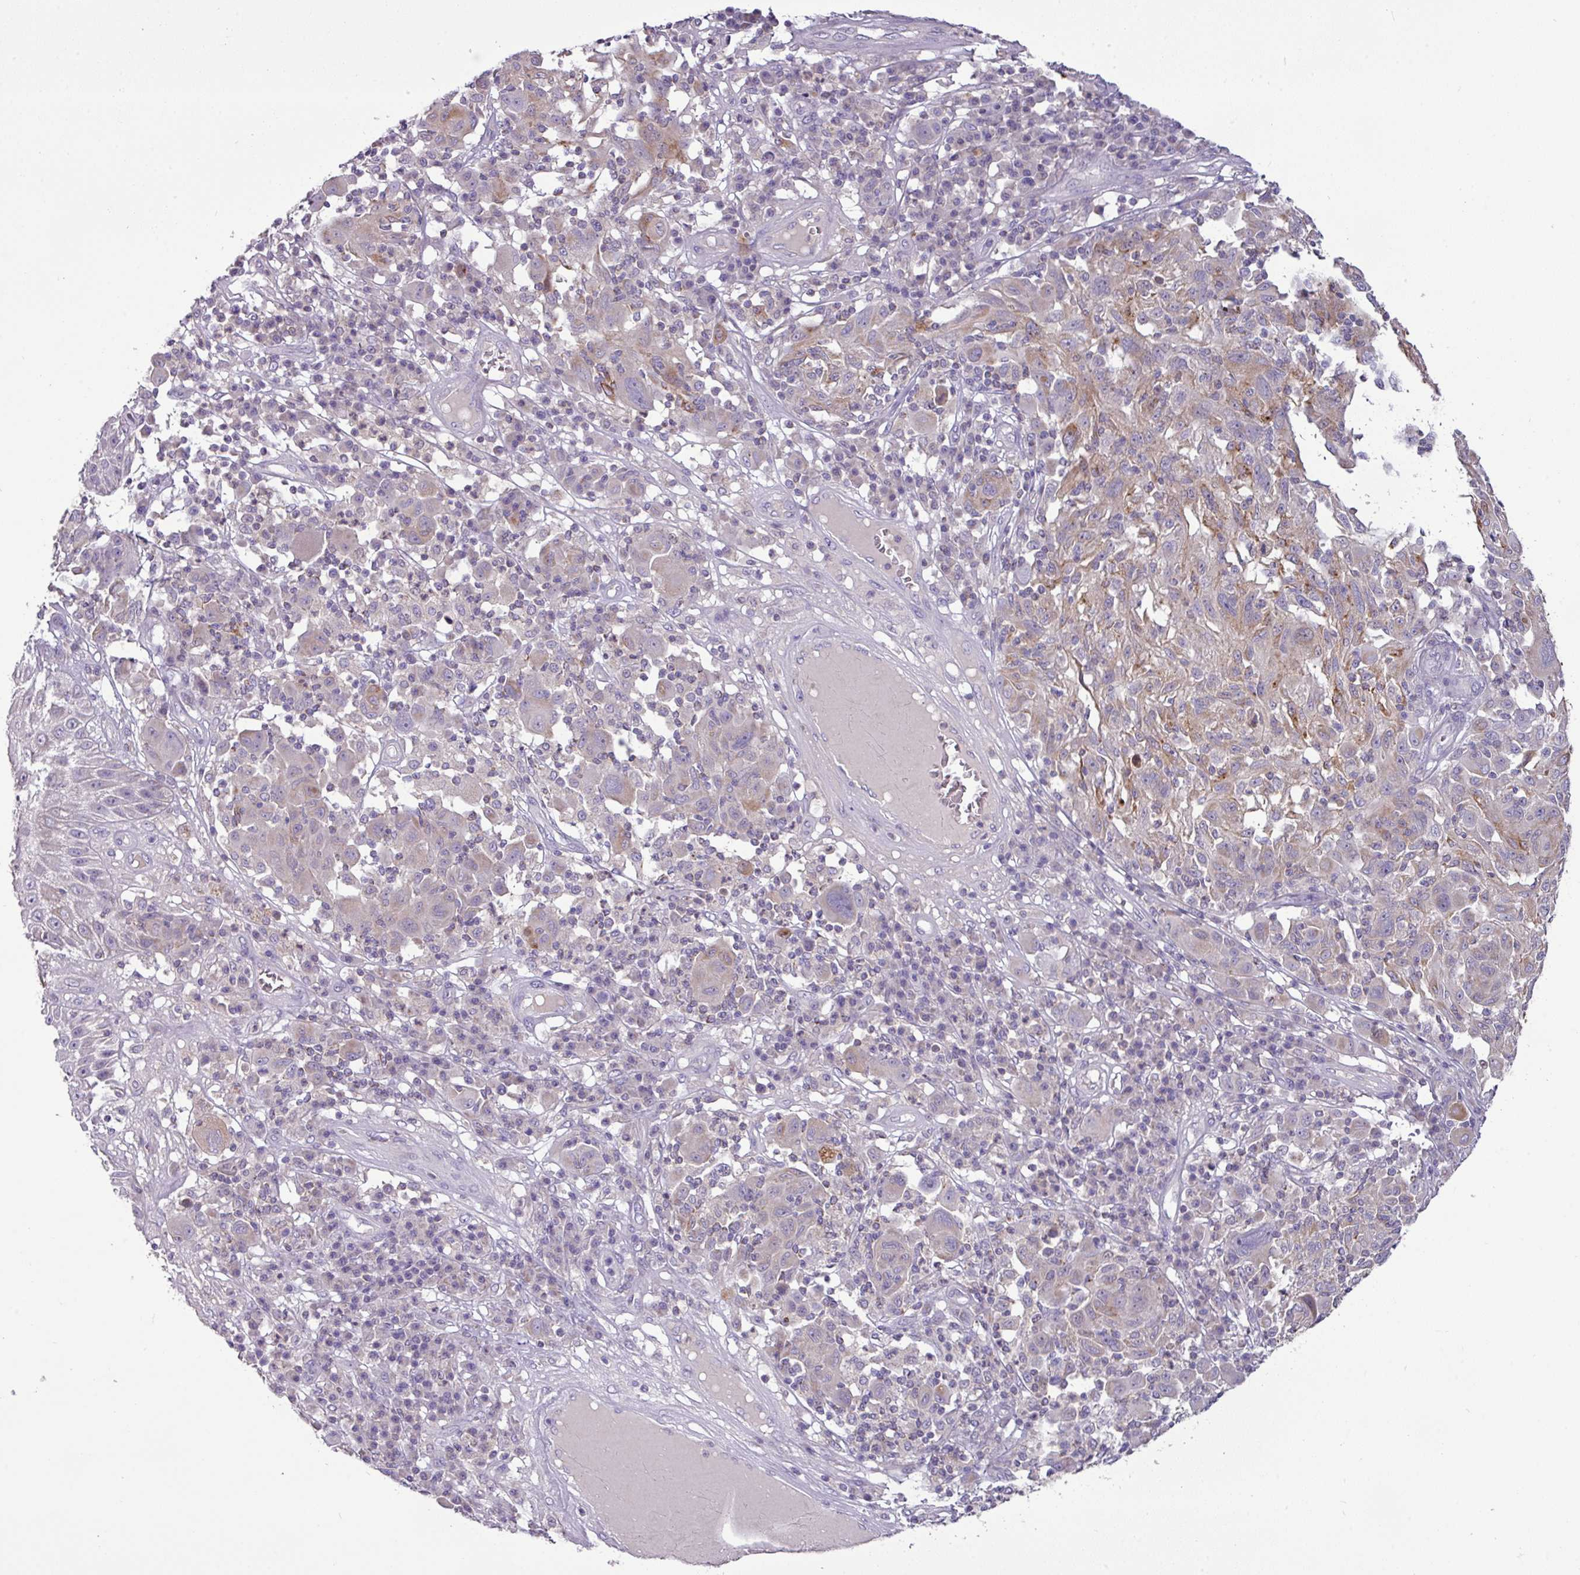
{"staining": {"intensity": "moderate", "quantity": "25%-75%", "location": "cytoplasmic/membranous"}, "tissue": "melanoma", "cell_type": "Tumor cells", "image_type": "cancer", "snomed": [{"axis": "morphology", "description": "Malignant melanoma, NOS"}, {"axis": "topography", "description": "Skin"}], "caption": "Immunohistochemical staining of human malignant melanoma shows medium levels of moderate cytoplasmic/membranous protein expression in about 25%-75% of tumor cells.", "gene": "TRAPPC1", "patient": {"sex": "male", "age": 53}}